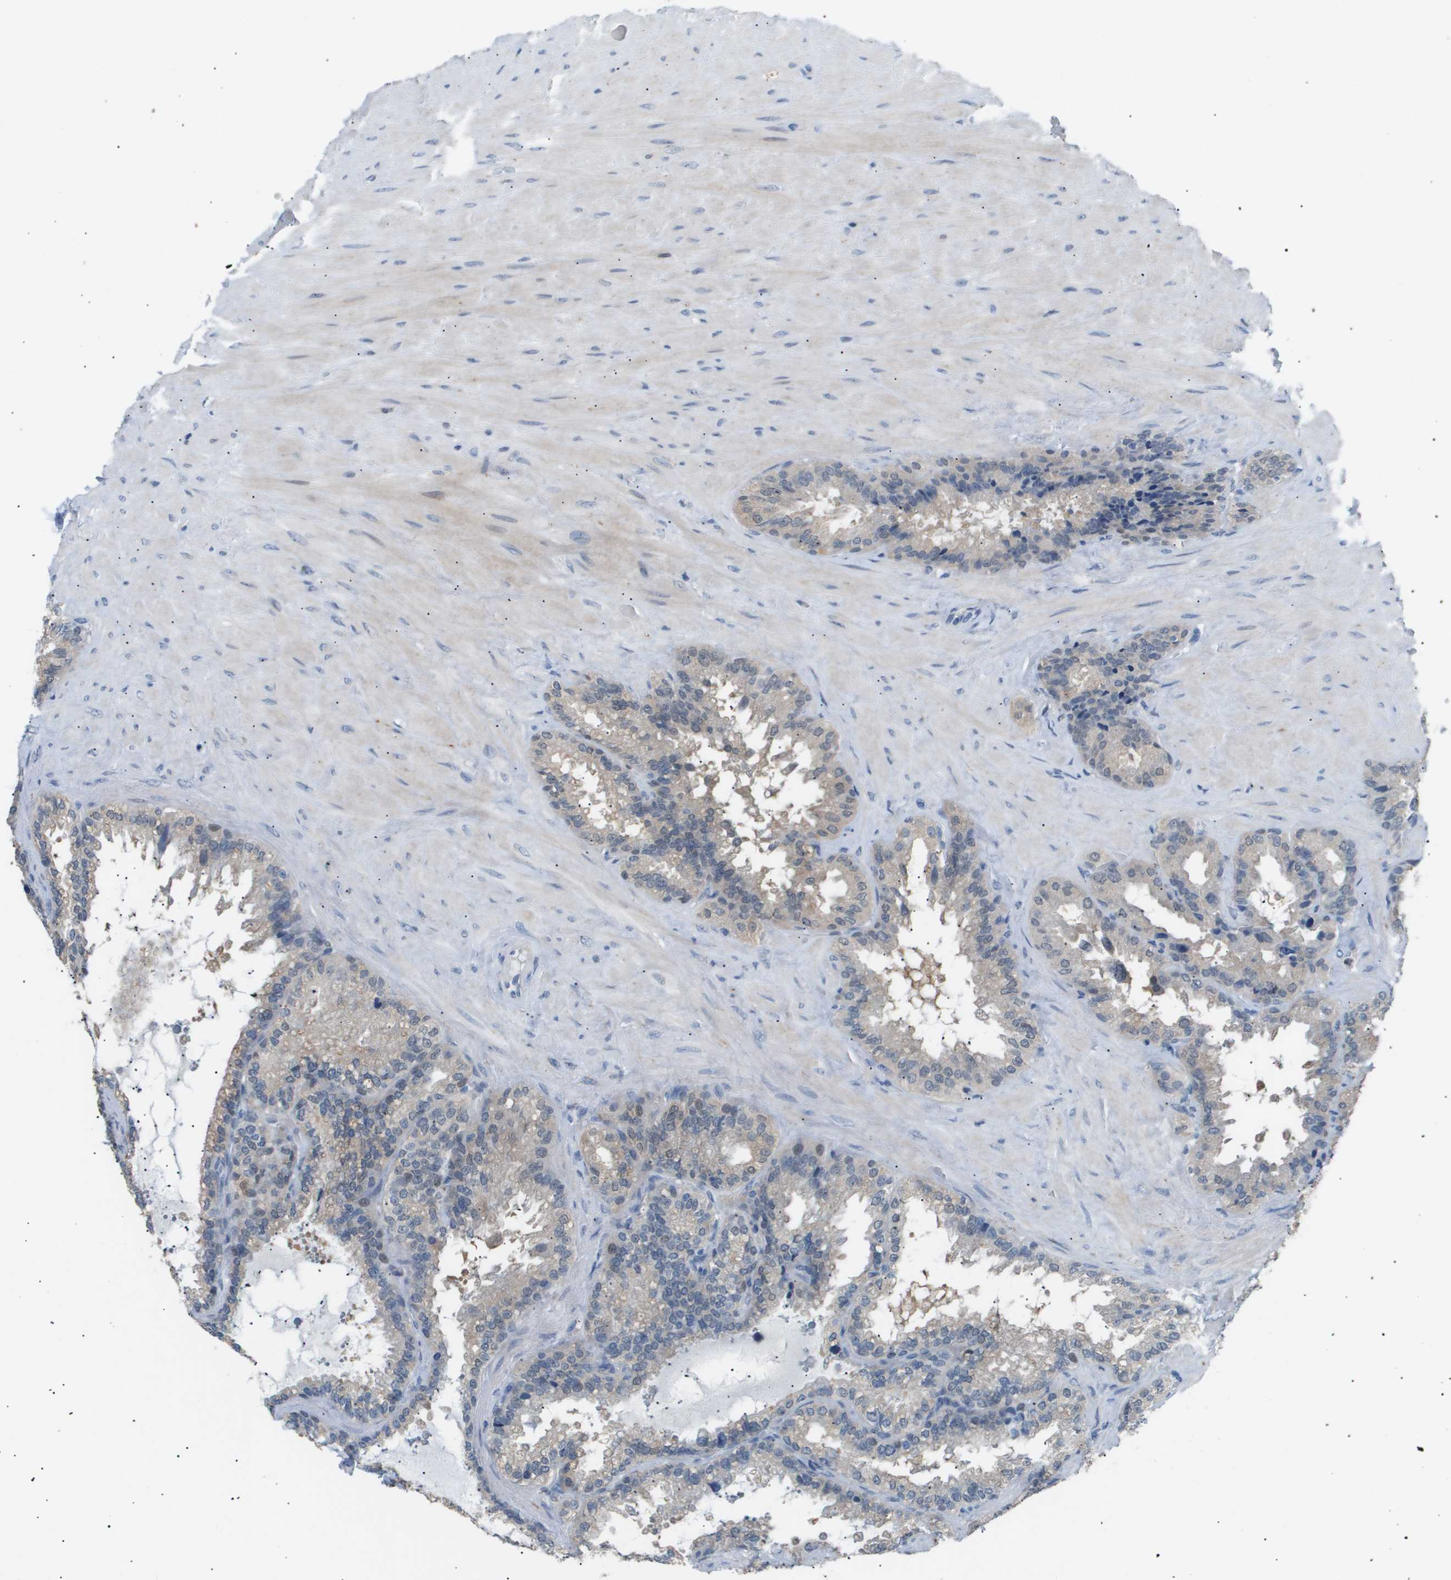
{"staining": {"intensity": "weak", "quantity": "25%-75%", "location": "cytoplasmic/membranous"}, "tissue": "seminal vesicle", "cell_type": "Glandular cells", "image_type": "normal", "snomed": [{"axis": "morphology", "description": "Normal tissue, NOS"}, {"axis": "topography", "description": "Seminal veicle"}], "caption": "Unremarkable seminal vesicle reveals weak cytoplasmic/membranous positivity in approximately 25%-75% of glandular cells.", "gene": "AKR1A1", "patient": {"sex": "male", "age": 46}}